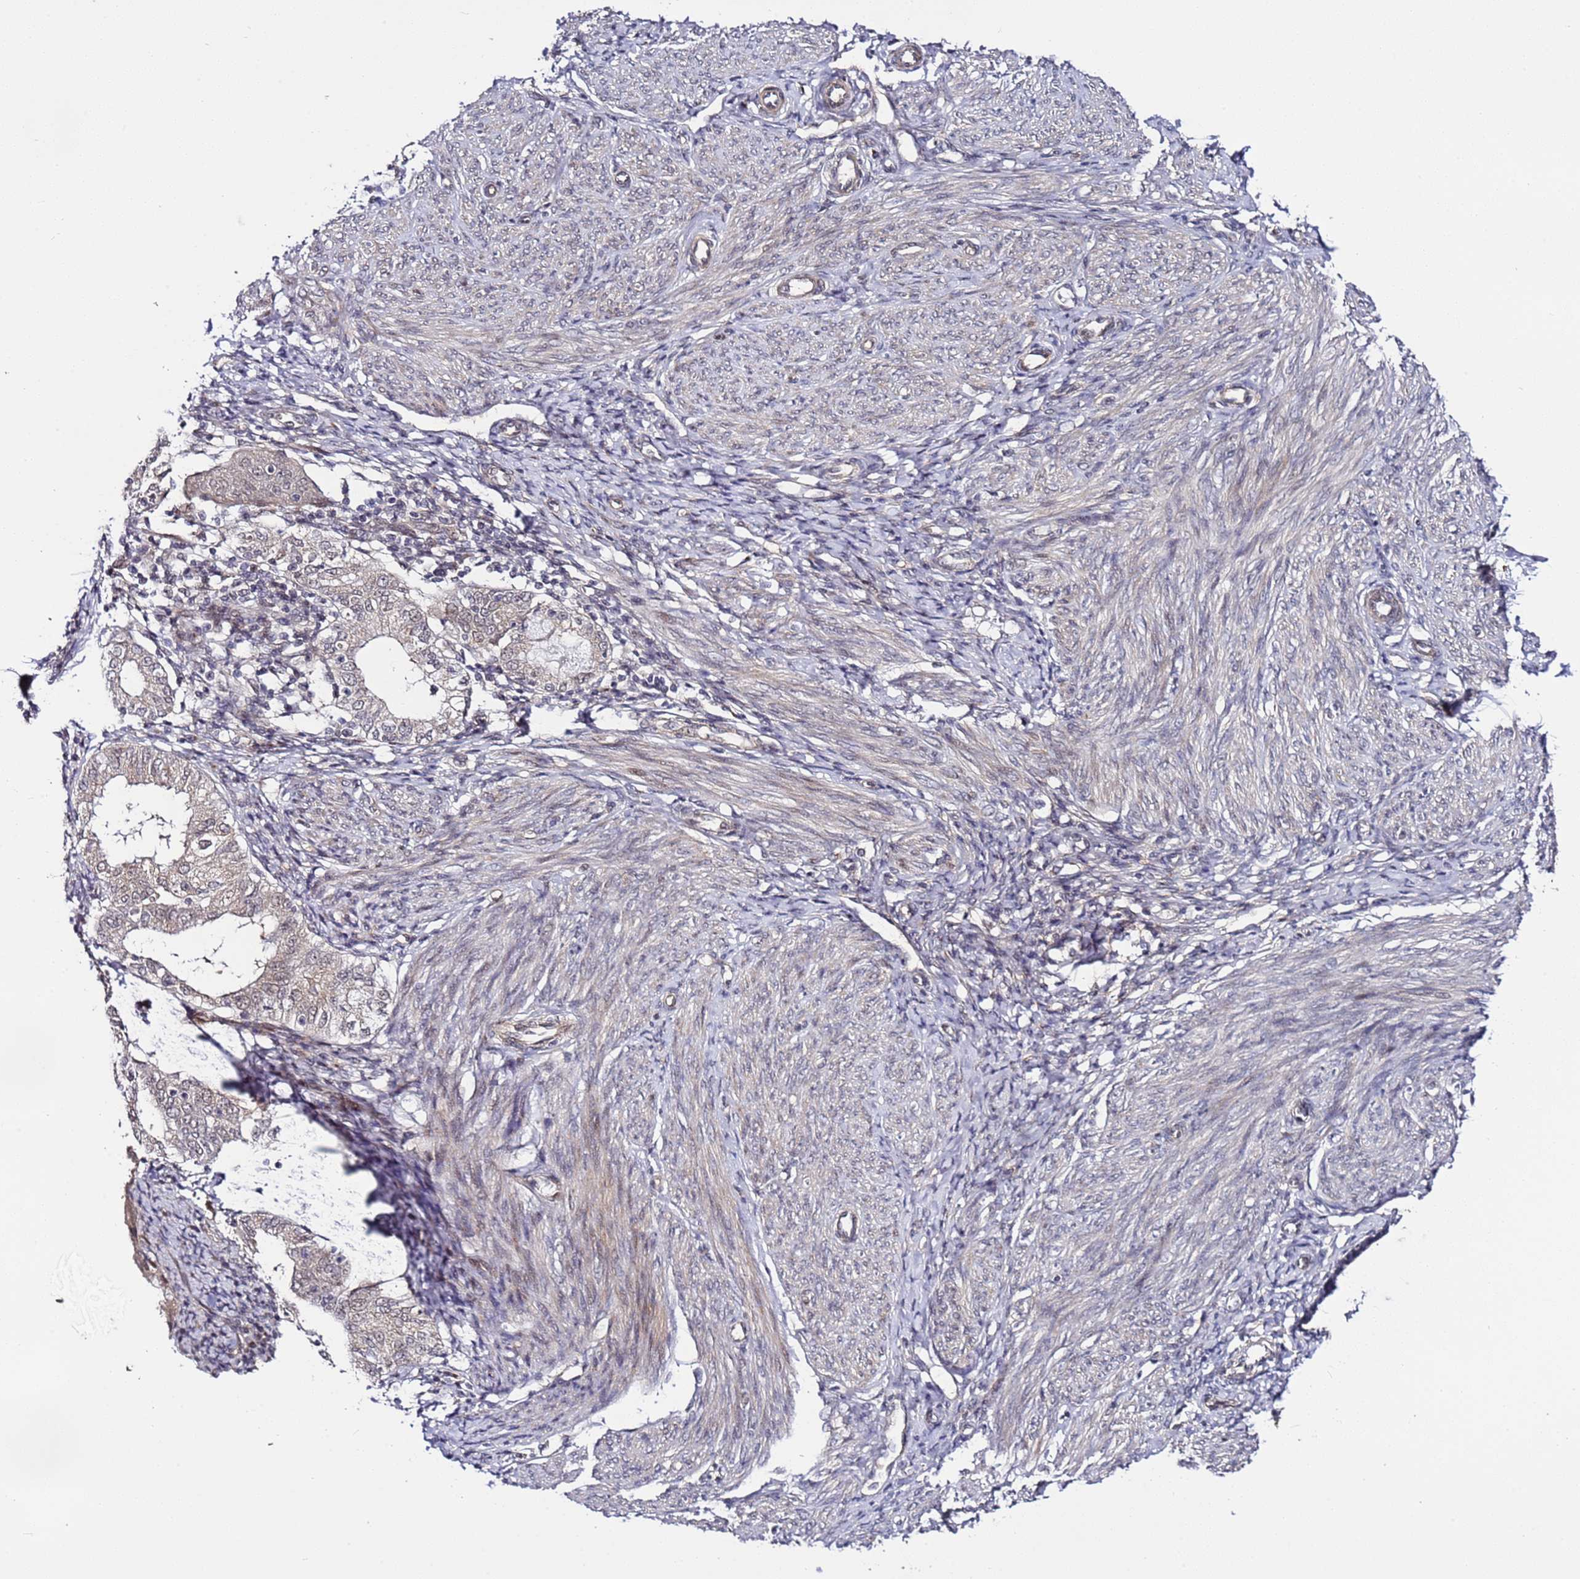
{"staining": {"intensity": "negative", "quantity": "none", "location": "none"}, "tissue": "endometrium", "cell_type": "Cells in endometrial stroma", "image_type": "normal", "snomed": [{"axis": "morphology", "description": "Normal tissue, NOS"}, {"axis": "topography", "description": "Endometrium"}], "caption": "IHC micrograph of normal human endometrium stained for a protein (brown), which displays no staining in cells in endometrial stroma. (Brightfield microscopy of DAB (3,3'-diaminobenzidine) immunohistochemistry (IHC) at high magnification).", "gene": "POLR2D", "patient": {"sex": "female", "age": 72}}